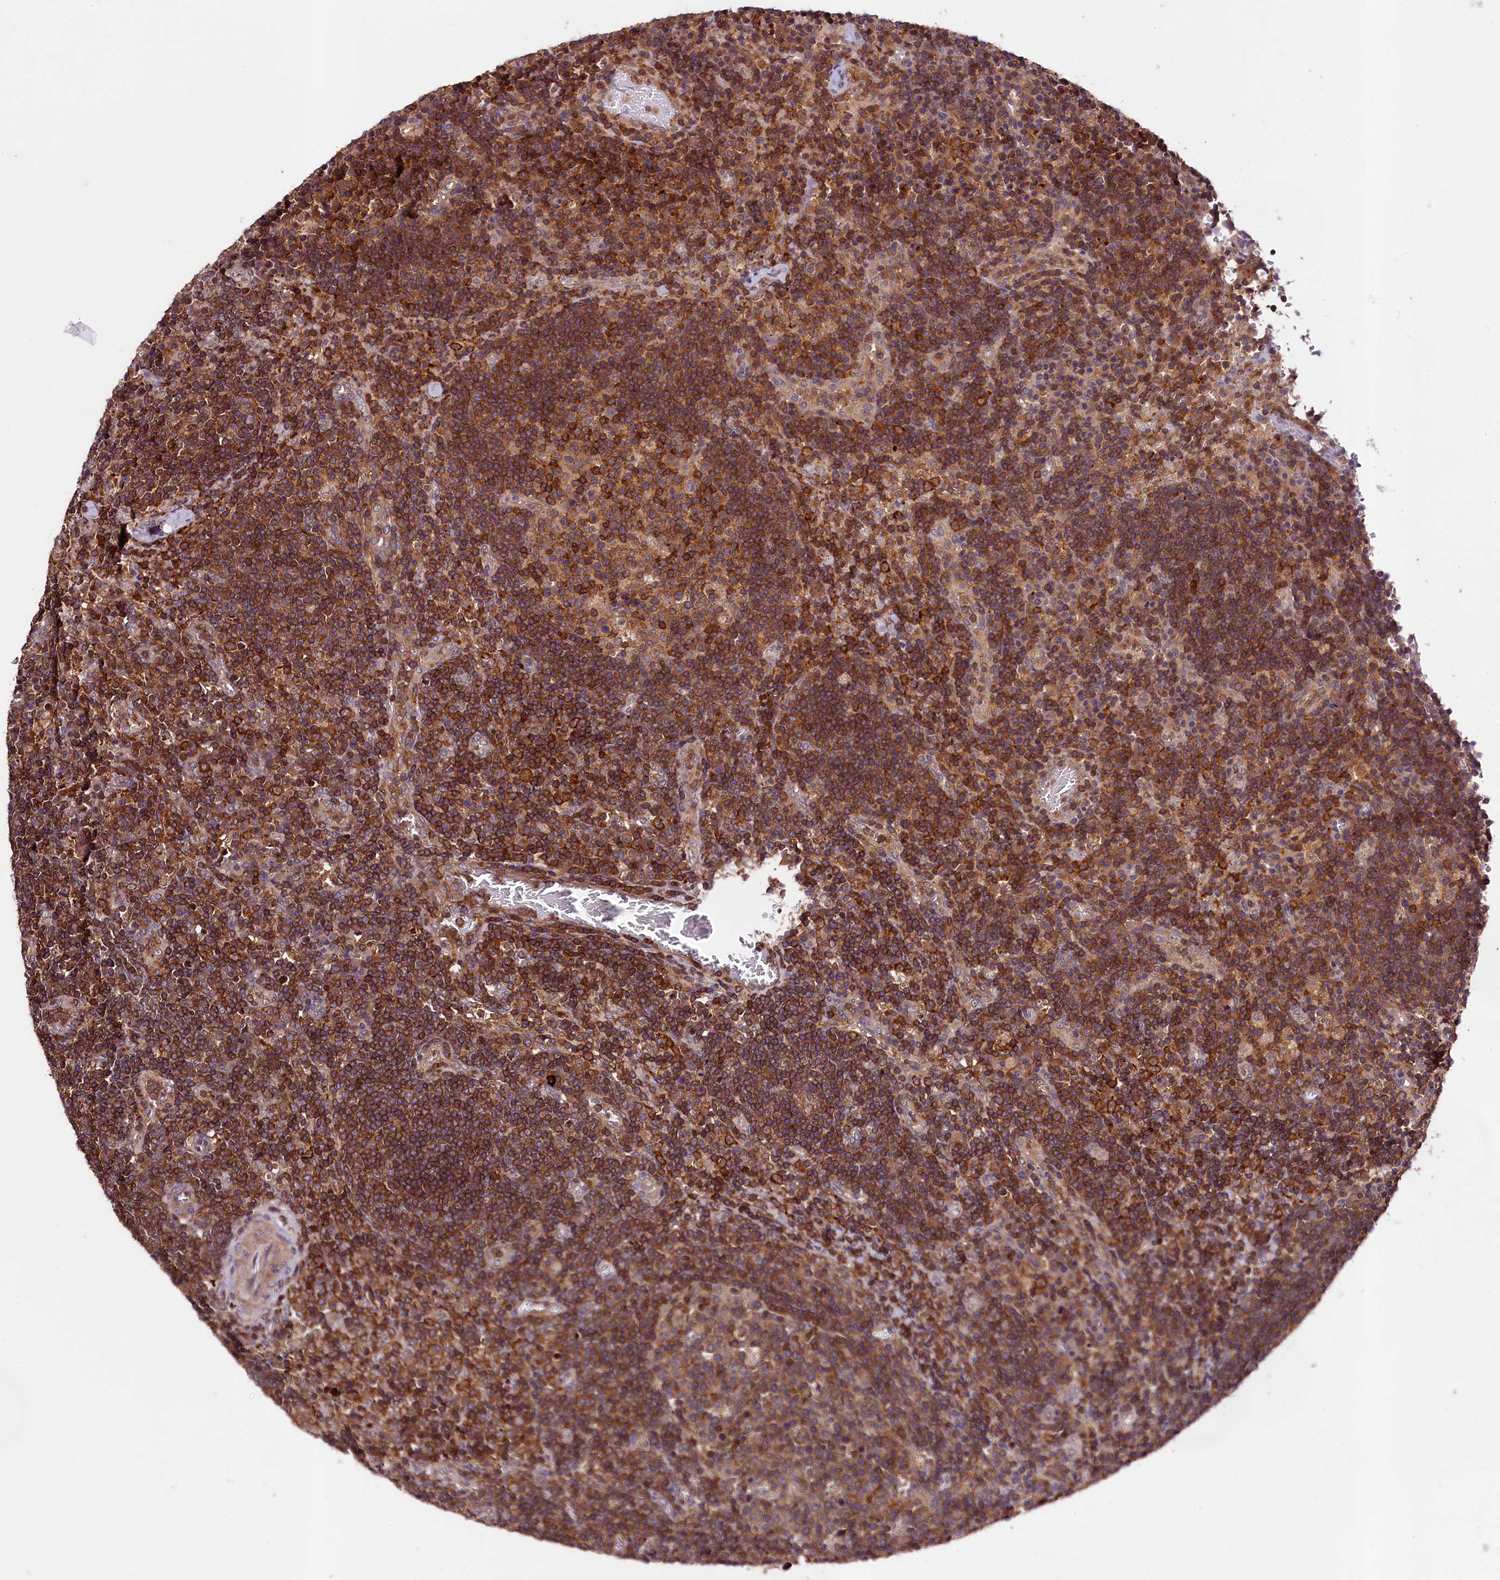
{"staining": {"intensity": "moderate", "quantity": ">75%", "location": "cytoplasmic/membranous"}, "tissue": "lymph node", "cell_type": "Germinal center cells", "image_type": "normal", "snomed": [{"axis": "morphology", "description": "Normal tissue, NOS"}, {"axis": "topography", "description": "Lymph node"}], "caption": "High-power microscopy captured an IHC histopathology image of unremarkable lymph node, revealing moderate cytoplasmic/membranous staining in about >75% of germinal center cells.", "gene": "SKIDA1", "patient": {"sex": "male", "age": 58}}